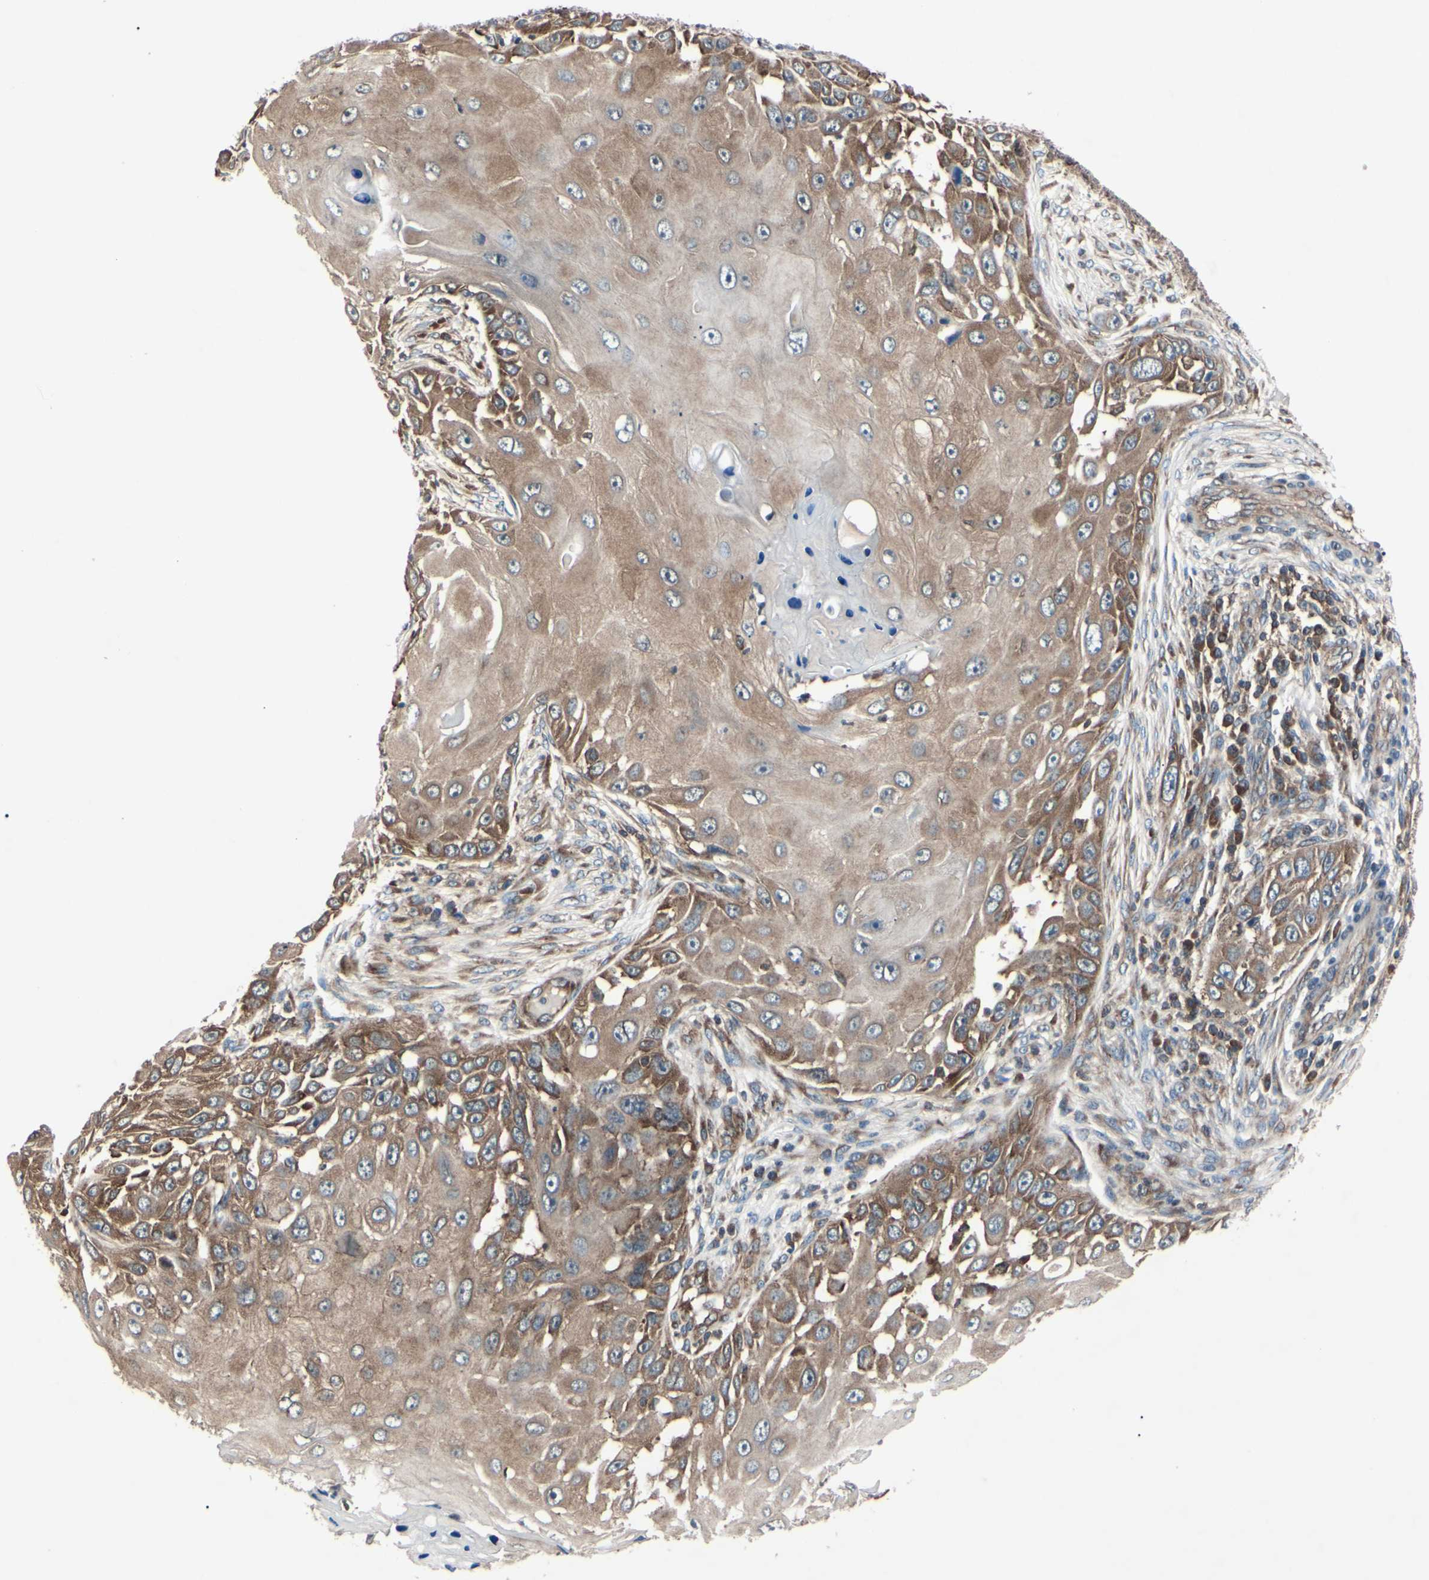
{"staining": {"intensity": "moderate", "quantity": ">75%", "location": "cytoplasmic/membranous"}, "tissue": "skin cancer", "cell_type": "Tumor cells", "image_type": "cancer", "snomed": [{"axis": "morphology", "description": "Squamous cell carcinoma, NOS"}, {"axis": "topography", "description": "Skin"}], "caption": "A medium amount of moderate cytoplasmic/membranous positivity is present in about >75% of tumor cells in skin squamous cell carcinoma tissue. The staining is performed using DAB brown chromogen to label protein expression. The nuclei are counter-stained blue using hematoxylin.", "gene": "MAPRE1", "patient": {"sex": "female", "age": 44}}